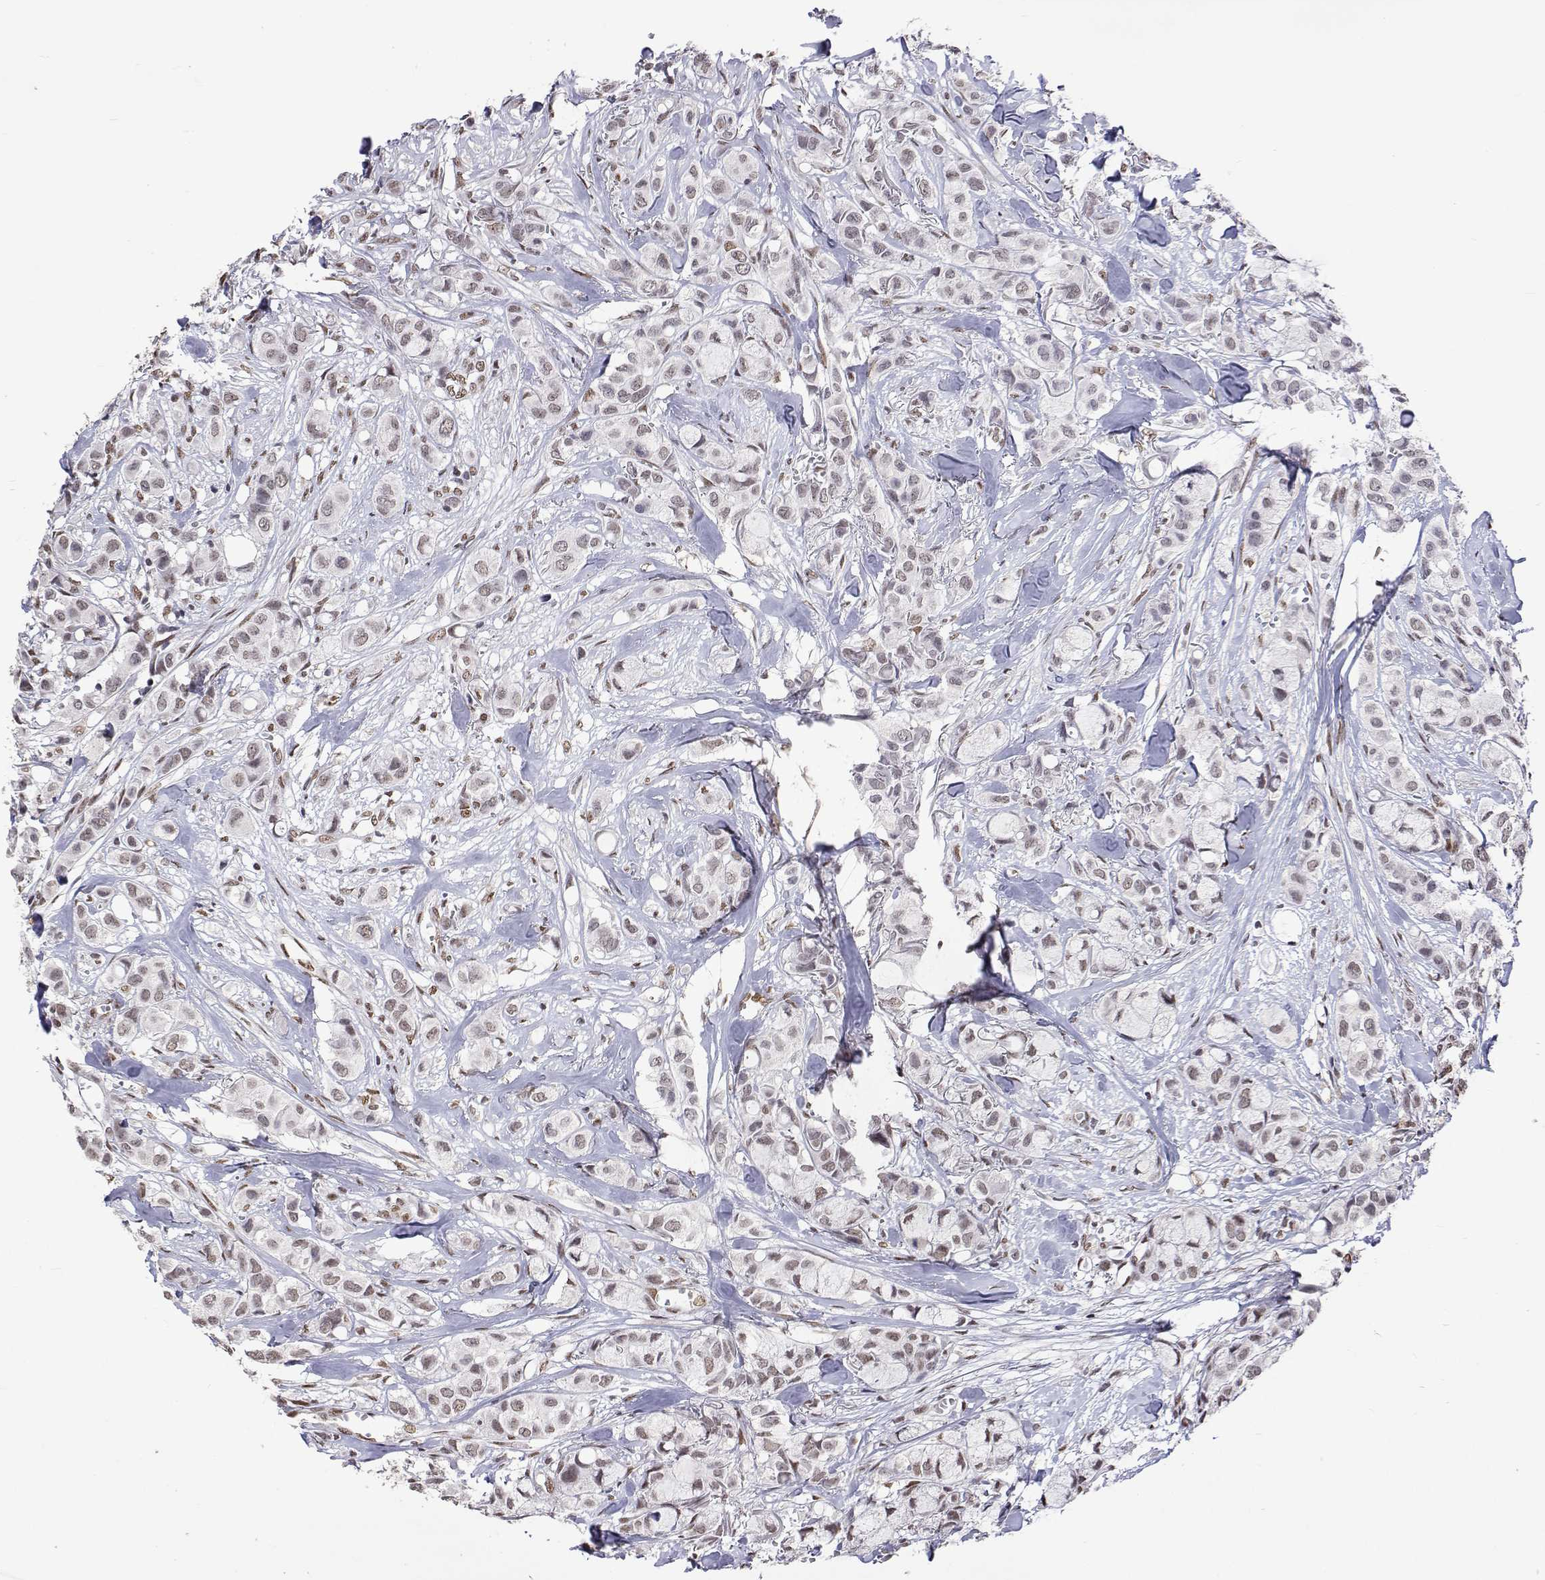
{"staining": {"intensity": "weak", "quantity": ">75%", "location": "nuclear"}, "tissue": "breast cancer", "cell_type": "Tumor cells", "image_type": "cancer", "snomed": [{"axis": "morphology", "description": "Duct carcinoma"}, {"axis": "topography", "description": "Breast"}], "caption": "Weak nuclear protein expression is appreciated in approximately >75% of tumor cells in breast intraductal carcinoma. Using DAB (brown) and hematoxylin (blue) stains, captured at high magnification using brightfield microscopy.", "gene": "HNRNPA0", "patient": {"sex": "female", "age": 85}}